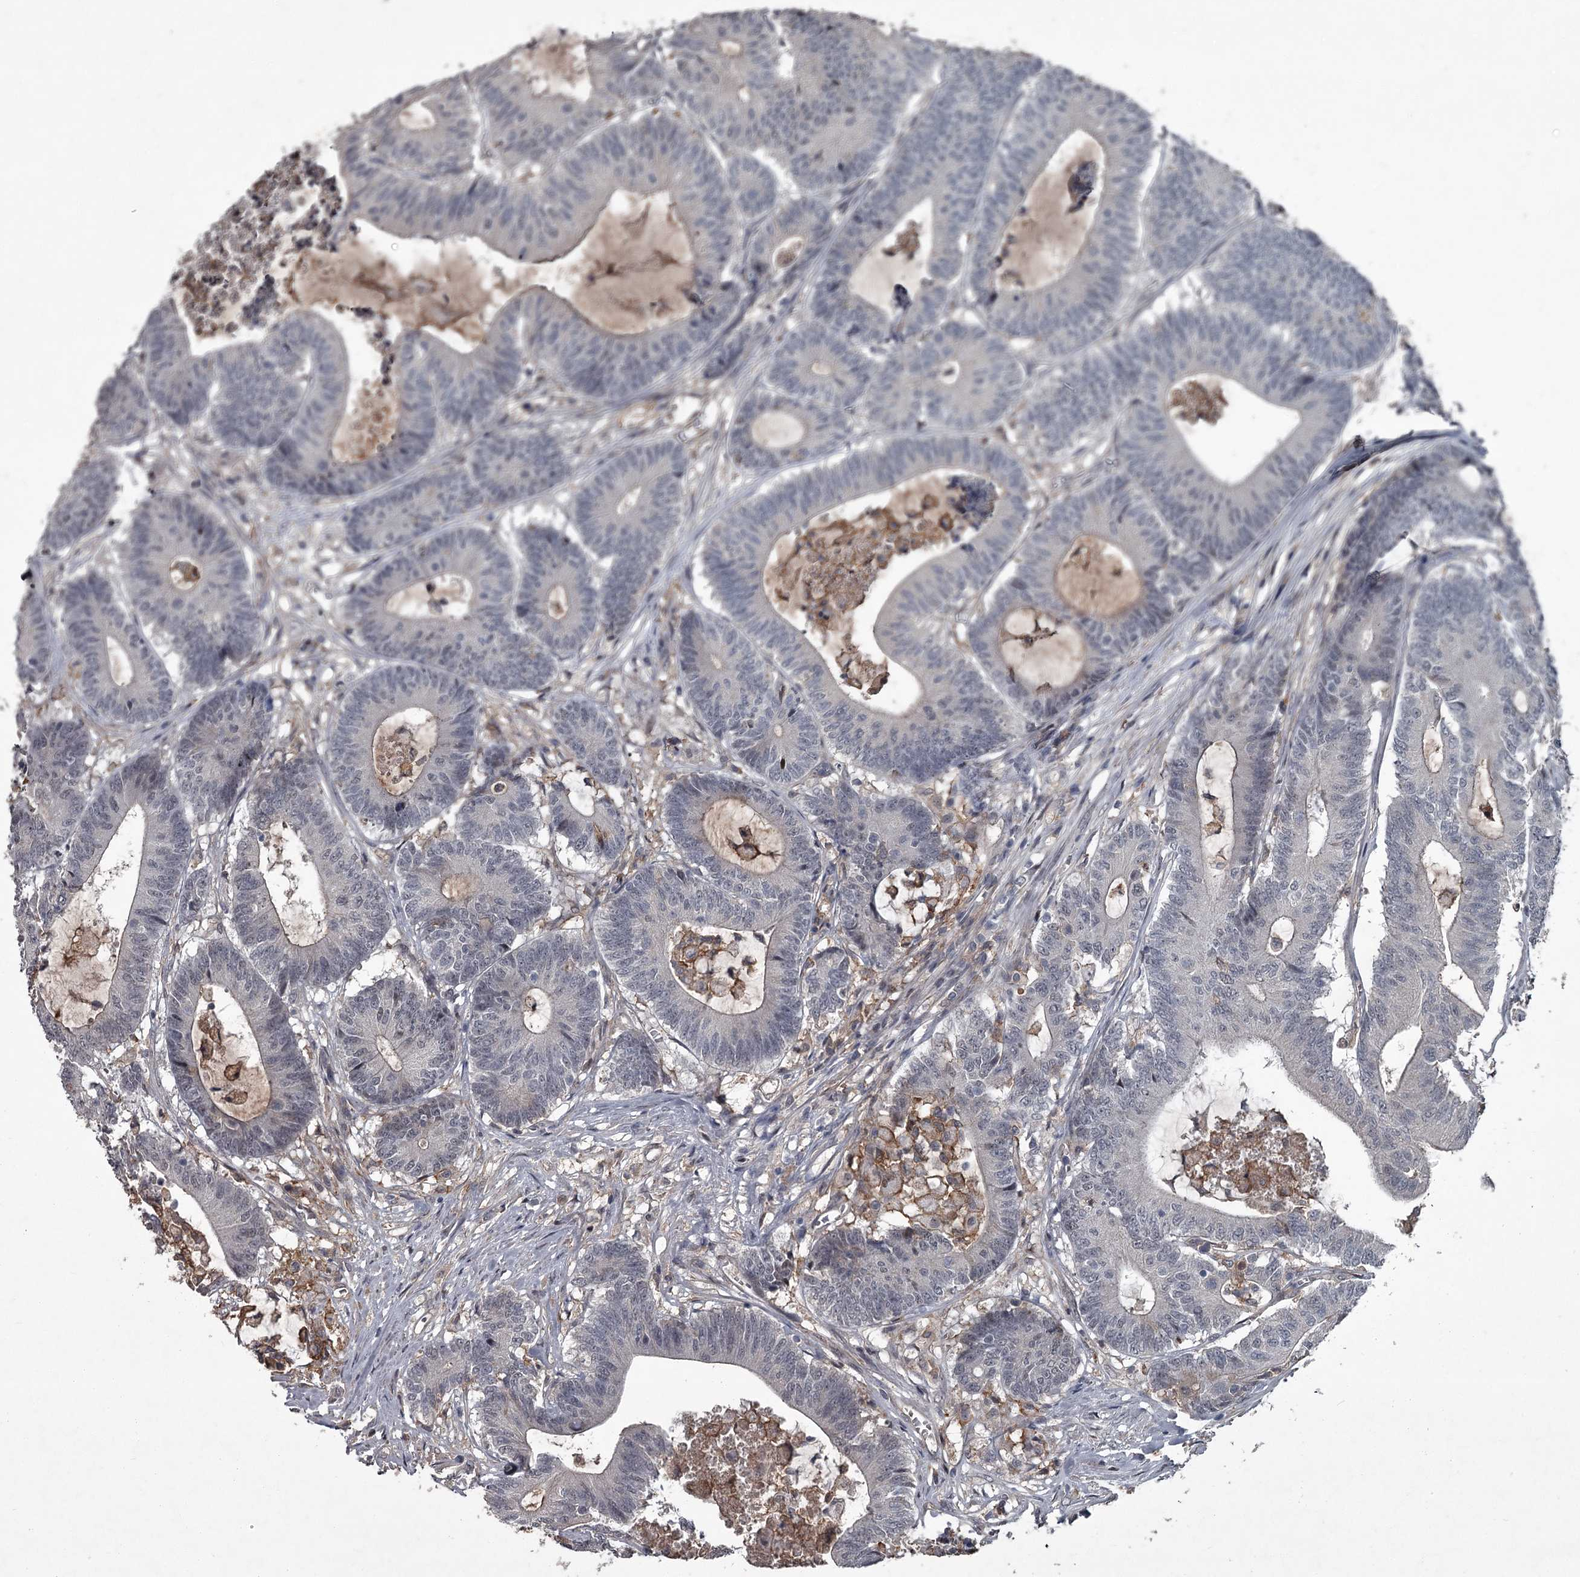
{"staining": {"intensity": "negative", "quantity": "none", "location": "none"}, "tissue": "colorectal cancer", "cell_type": "Tumor cells", "image_type": "cancer", "snomed": [{"axis": "morphology", "description": "Adenocarcinoma, NOS"}, {"axis": "topography", "description": "Colon"}], "caption": "Human adenocarcinoma (colorectal) stained for a protein using immunohistochemistry (IHC) shows no staining in tumor cells.", "gene": "FLVCR2", "patient": {"sex": "female", "age": 84}}